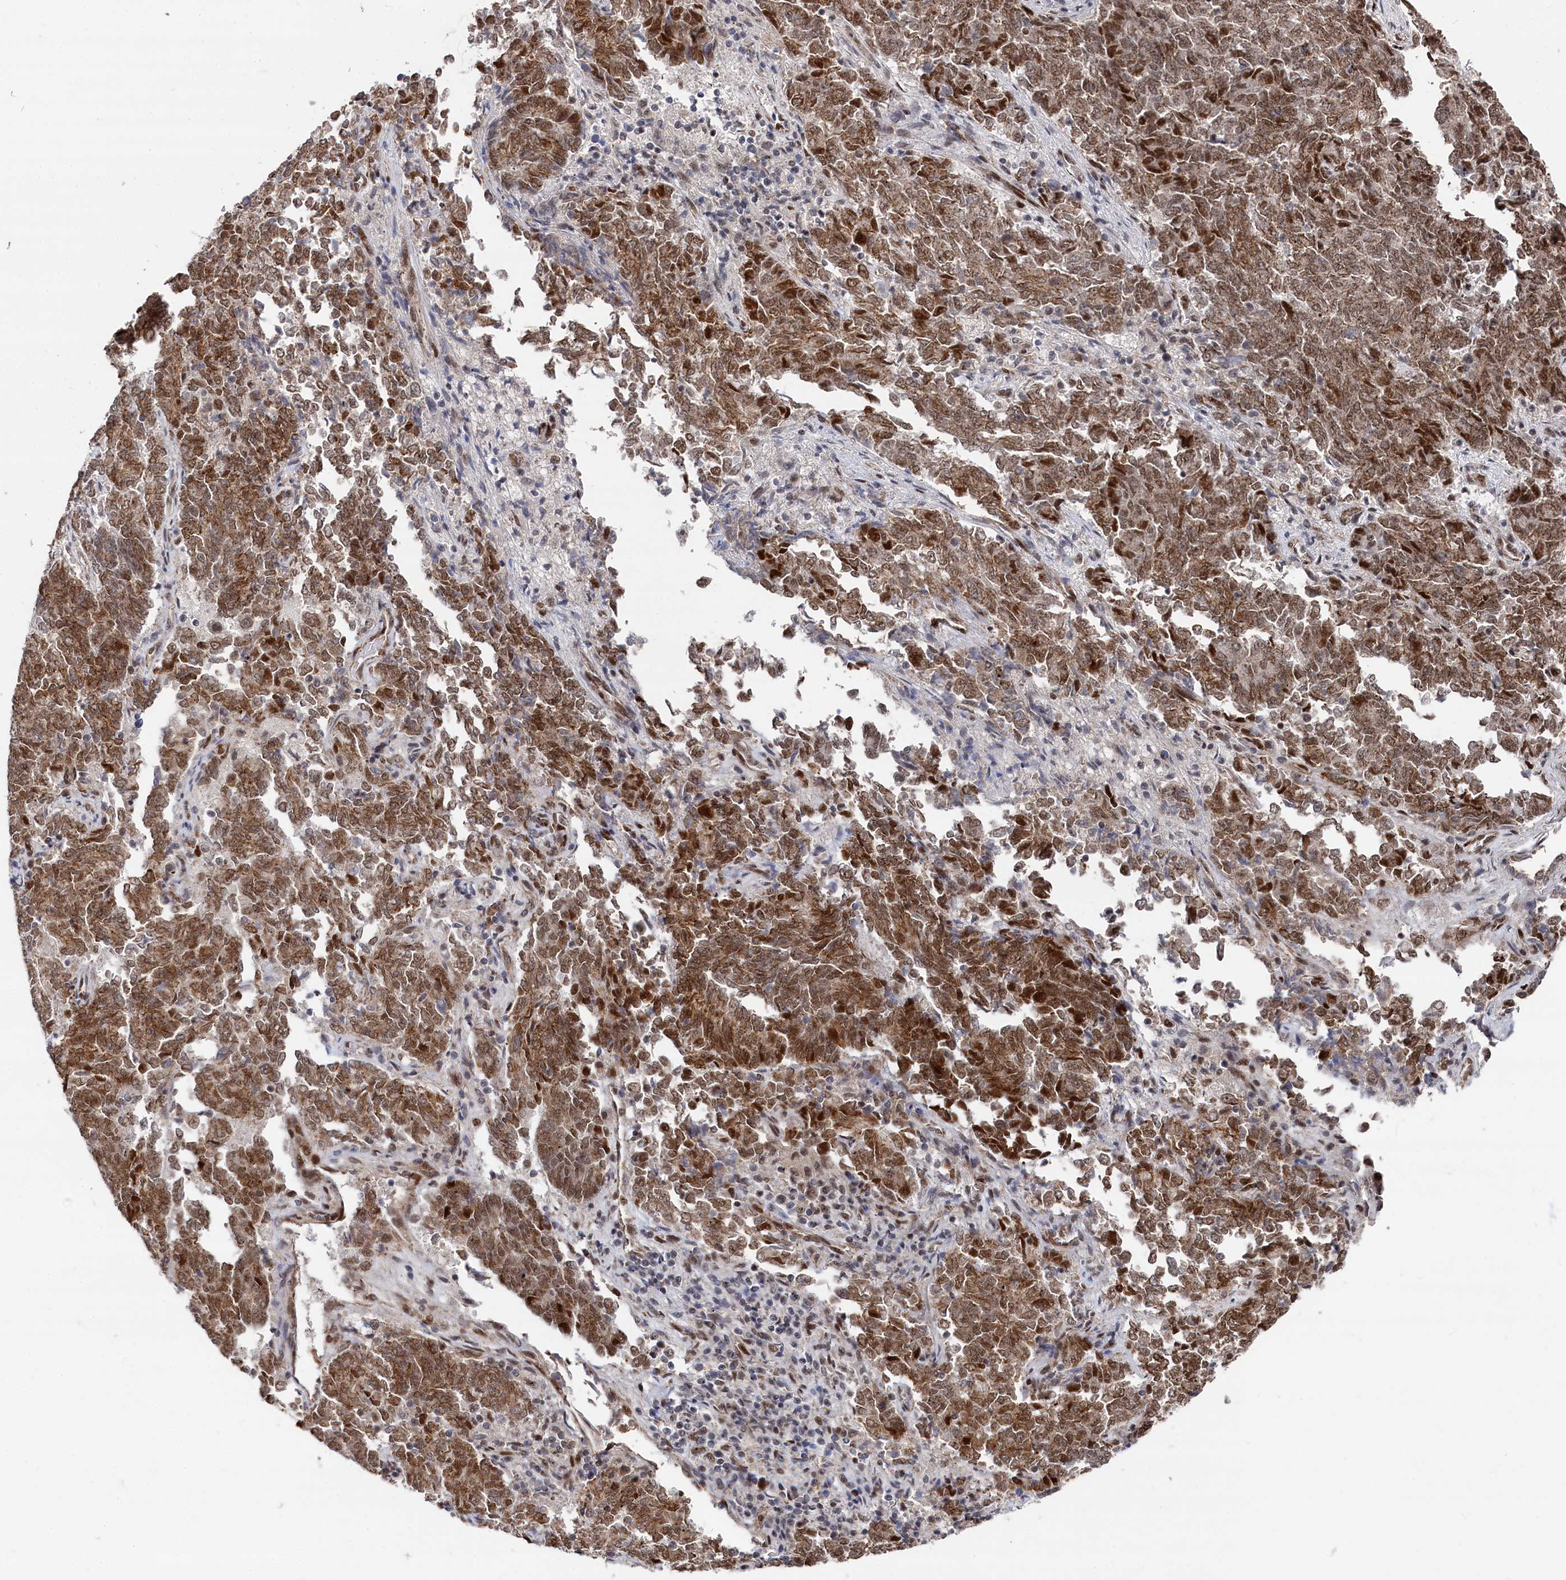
{"staining": {"intensity": "moderate", "quantity": ">75%", "location": "cytoplasmic/membranous,nuclear"}, "tissue": "endometrial cancer", "cell_type": "Tumor cells", "image_type": "cancer", "snomed": [{"axis": "morphology", "description": "Adenocarcinoma, NOS"}, {"axis": "topography", "description": "Endometrium"}], "caption": "Protein expression by immunohistochemistry (IHC) shows moderate cytoplasmic/membranous and nuclear expression in approximately >75% of tumor cells in endometrial cancer (adenocarcinoma).", "gene": "BUB3", "patient": {"sex": "female", "age": 80}}